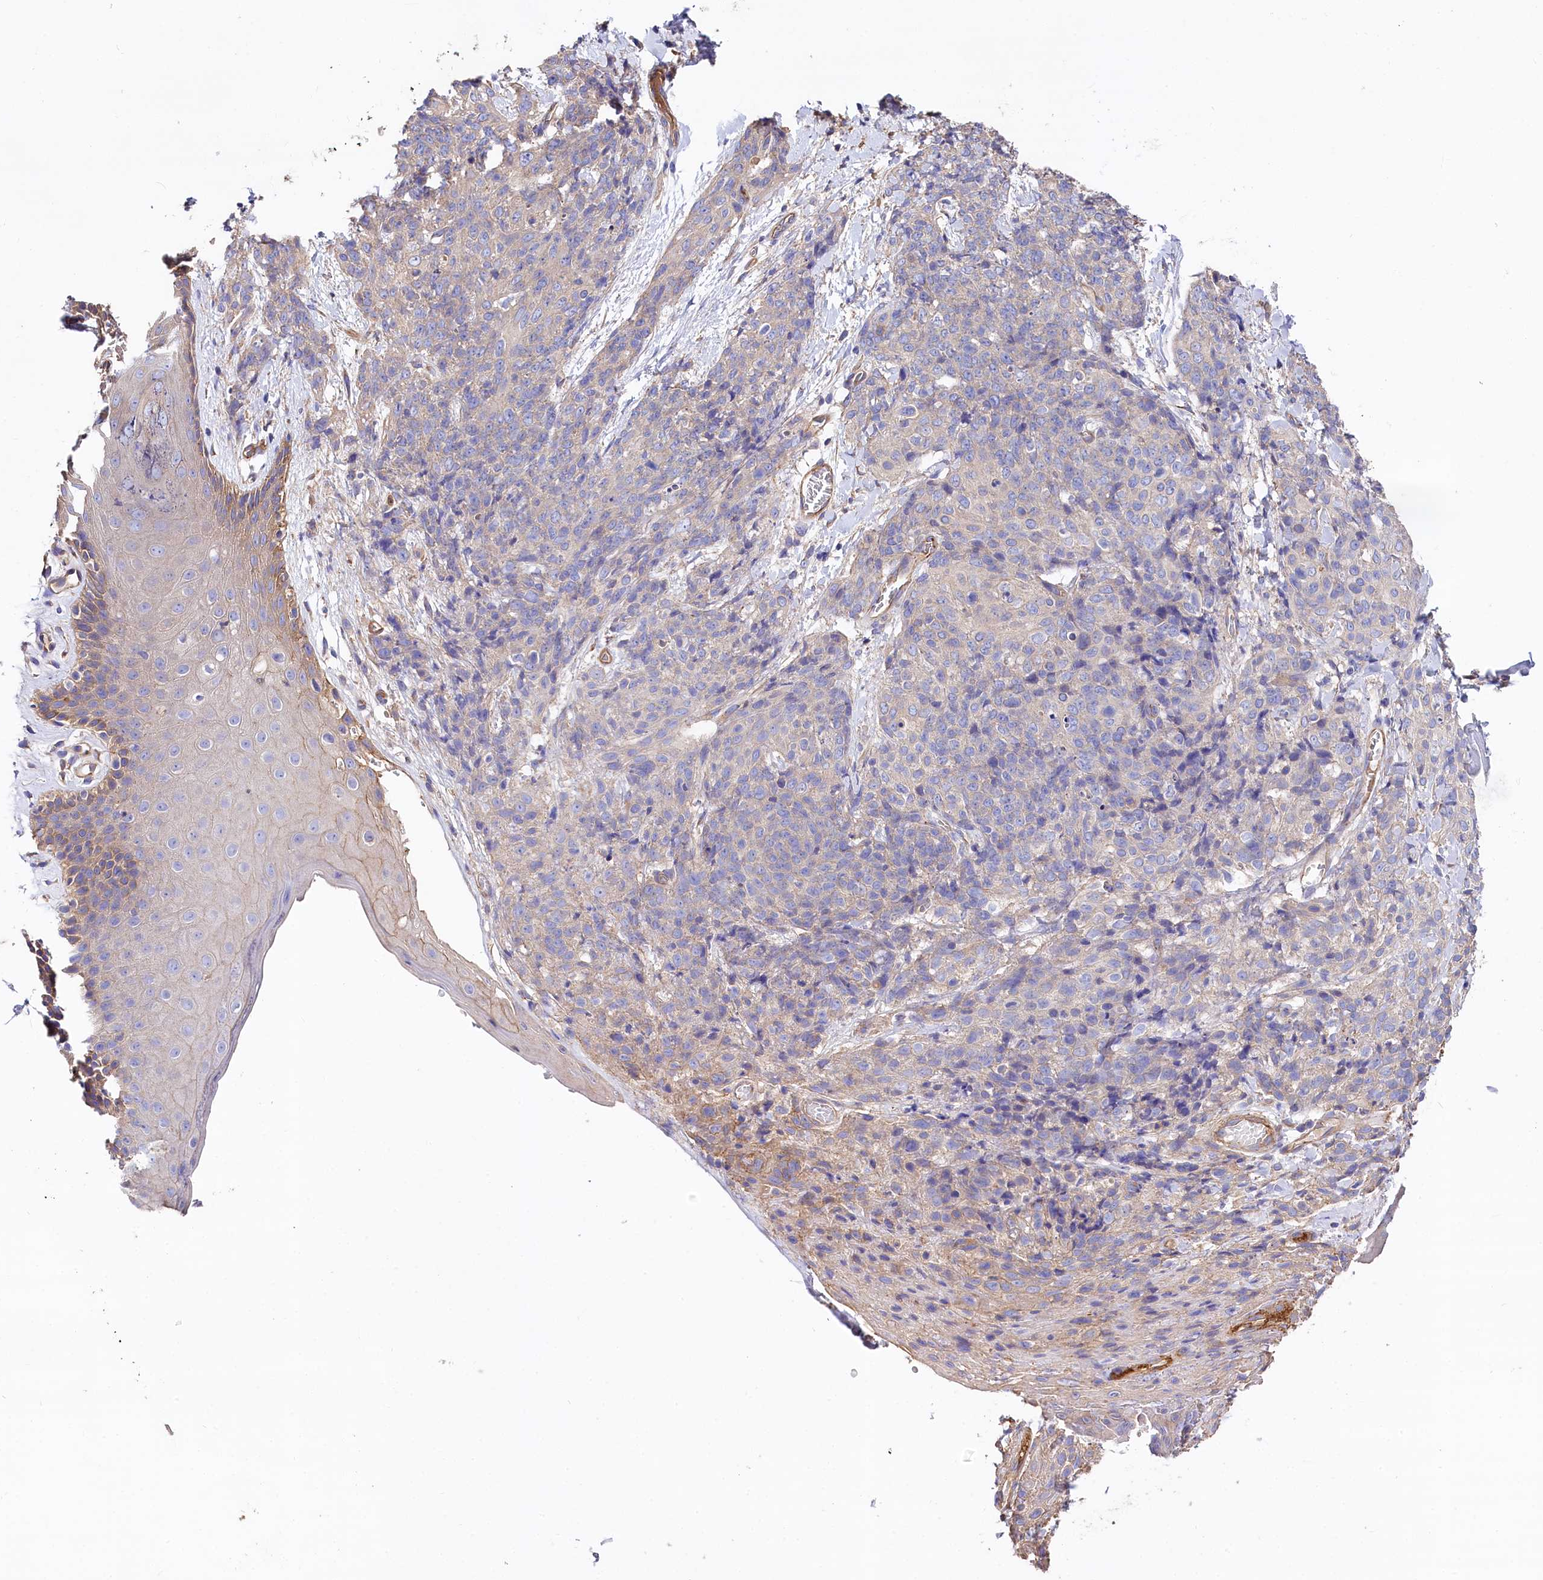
{"staining": {"intensity": "negative", "quantity": "none", "location": "none"}, "tissue": "skin cancer", "cell_type": "Tumor cells", "image_type": "cancer", "snomed": [{"axis": "morphology", "description": "Squamous cell carcinoma, NOS"}, {"axis": "topography", "description": "Skin"}, {"axis": "topography", "description": "Vulva"}], "caption": "Immunohistochemical staining of human skin cancer (squamous cell carcinoma) demonstrates no significant expression in tumor cells.", "gene": "FCHSD2", "patient": {"sex": "female", "age": 85}}